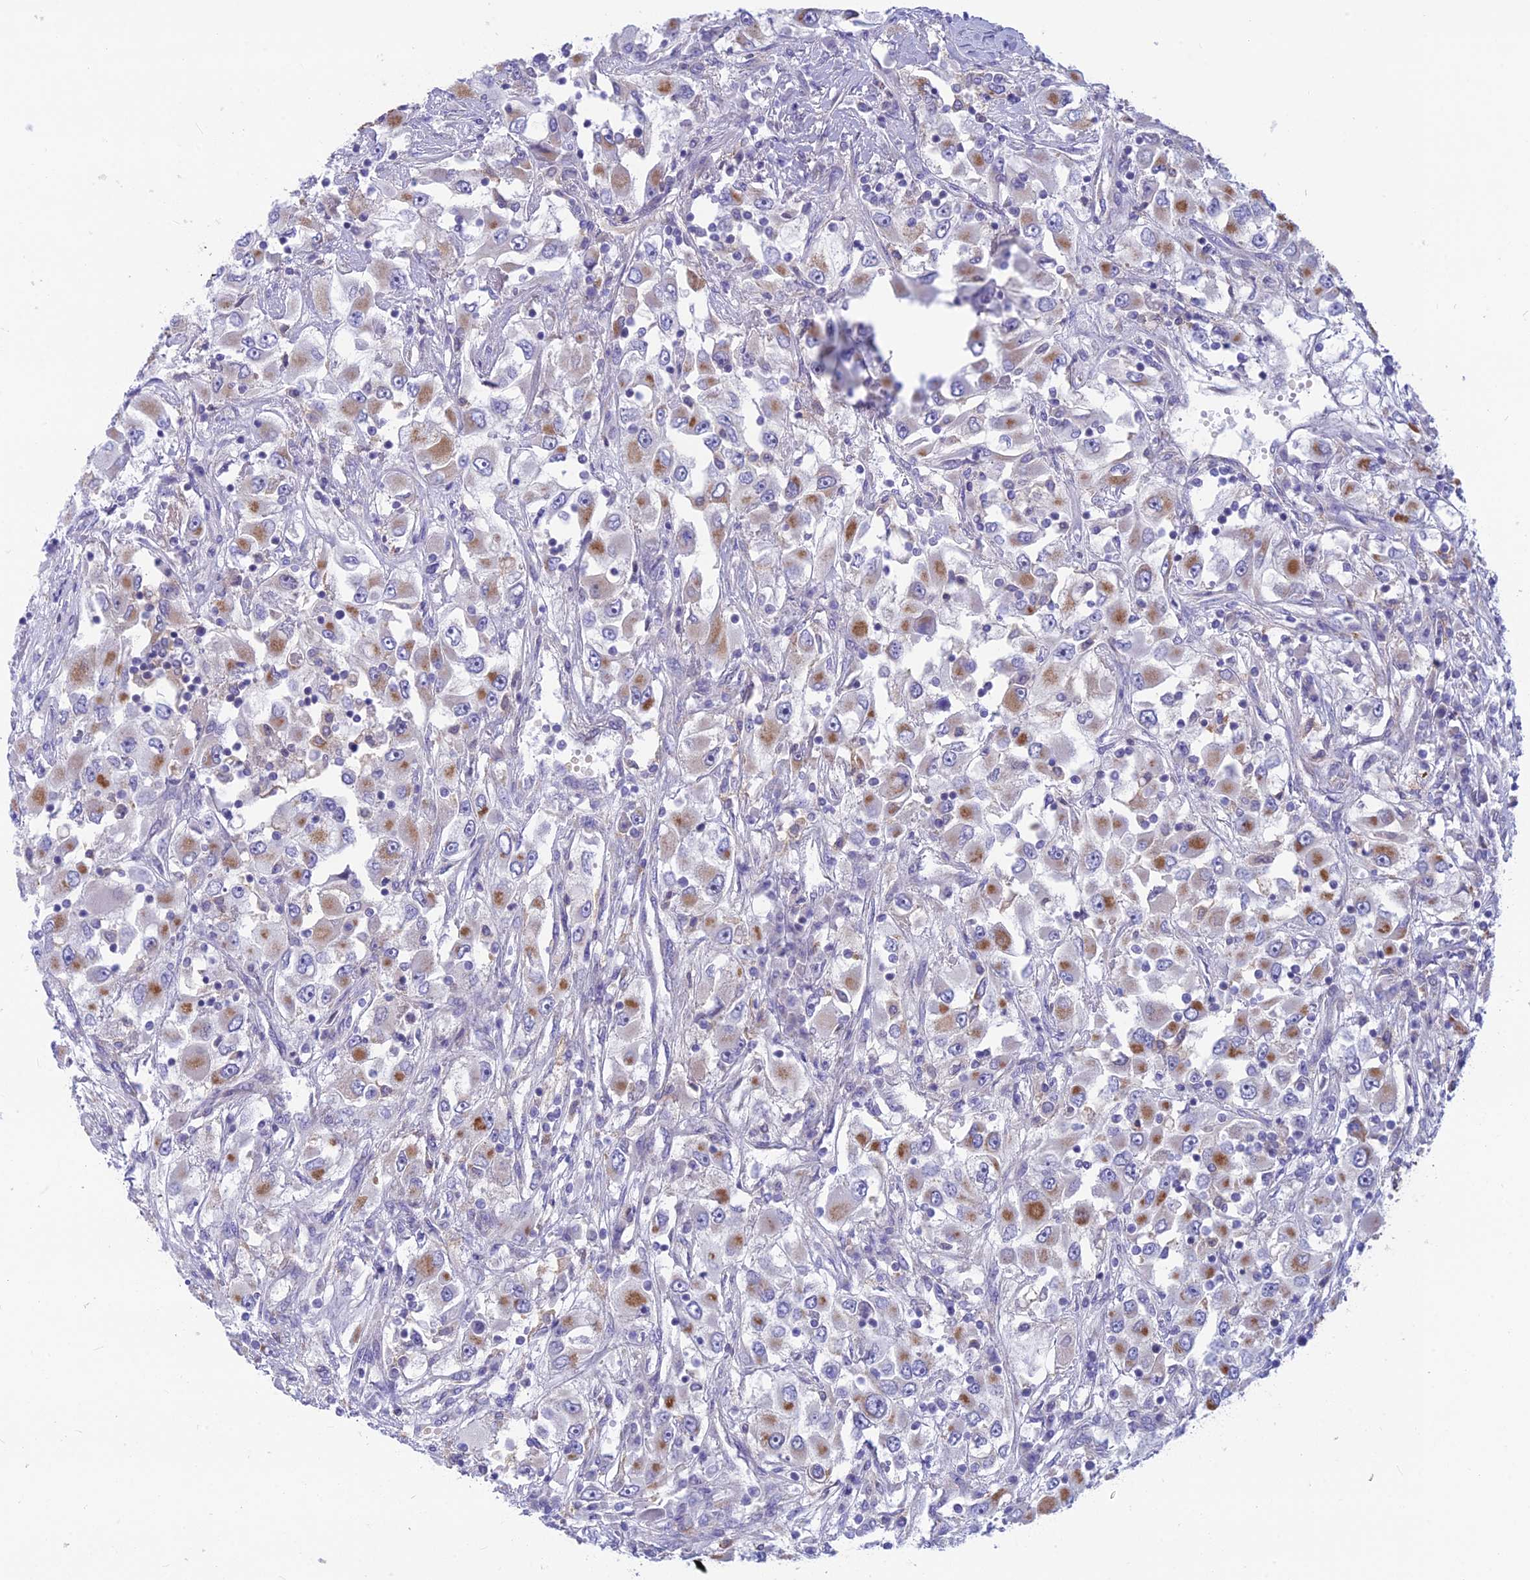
{"staining": {"intensity": "moderate", "quantity": ">75%", "location": "cytoplasmic/membranous"}, "tissue": "renal cancer", "cell_type": "Tumor cells", "image_type": "cancer", "snomed": [{"axis": "morphology", "description": "Adenocarcinoma, NOS"}, {"axis": "topography", "description": "Kidney"}], "caption": "Renal cancer (adenocarcinoma) tissue reveals moderate cytoplasmic/membranous expression in approximately >75% of tumor cells, visualized by immunohistochemistry.", "gene": "PLAC9", "patient": {"sex": "female", "age": 52}}